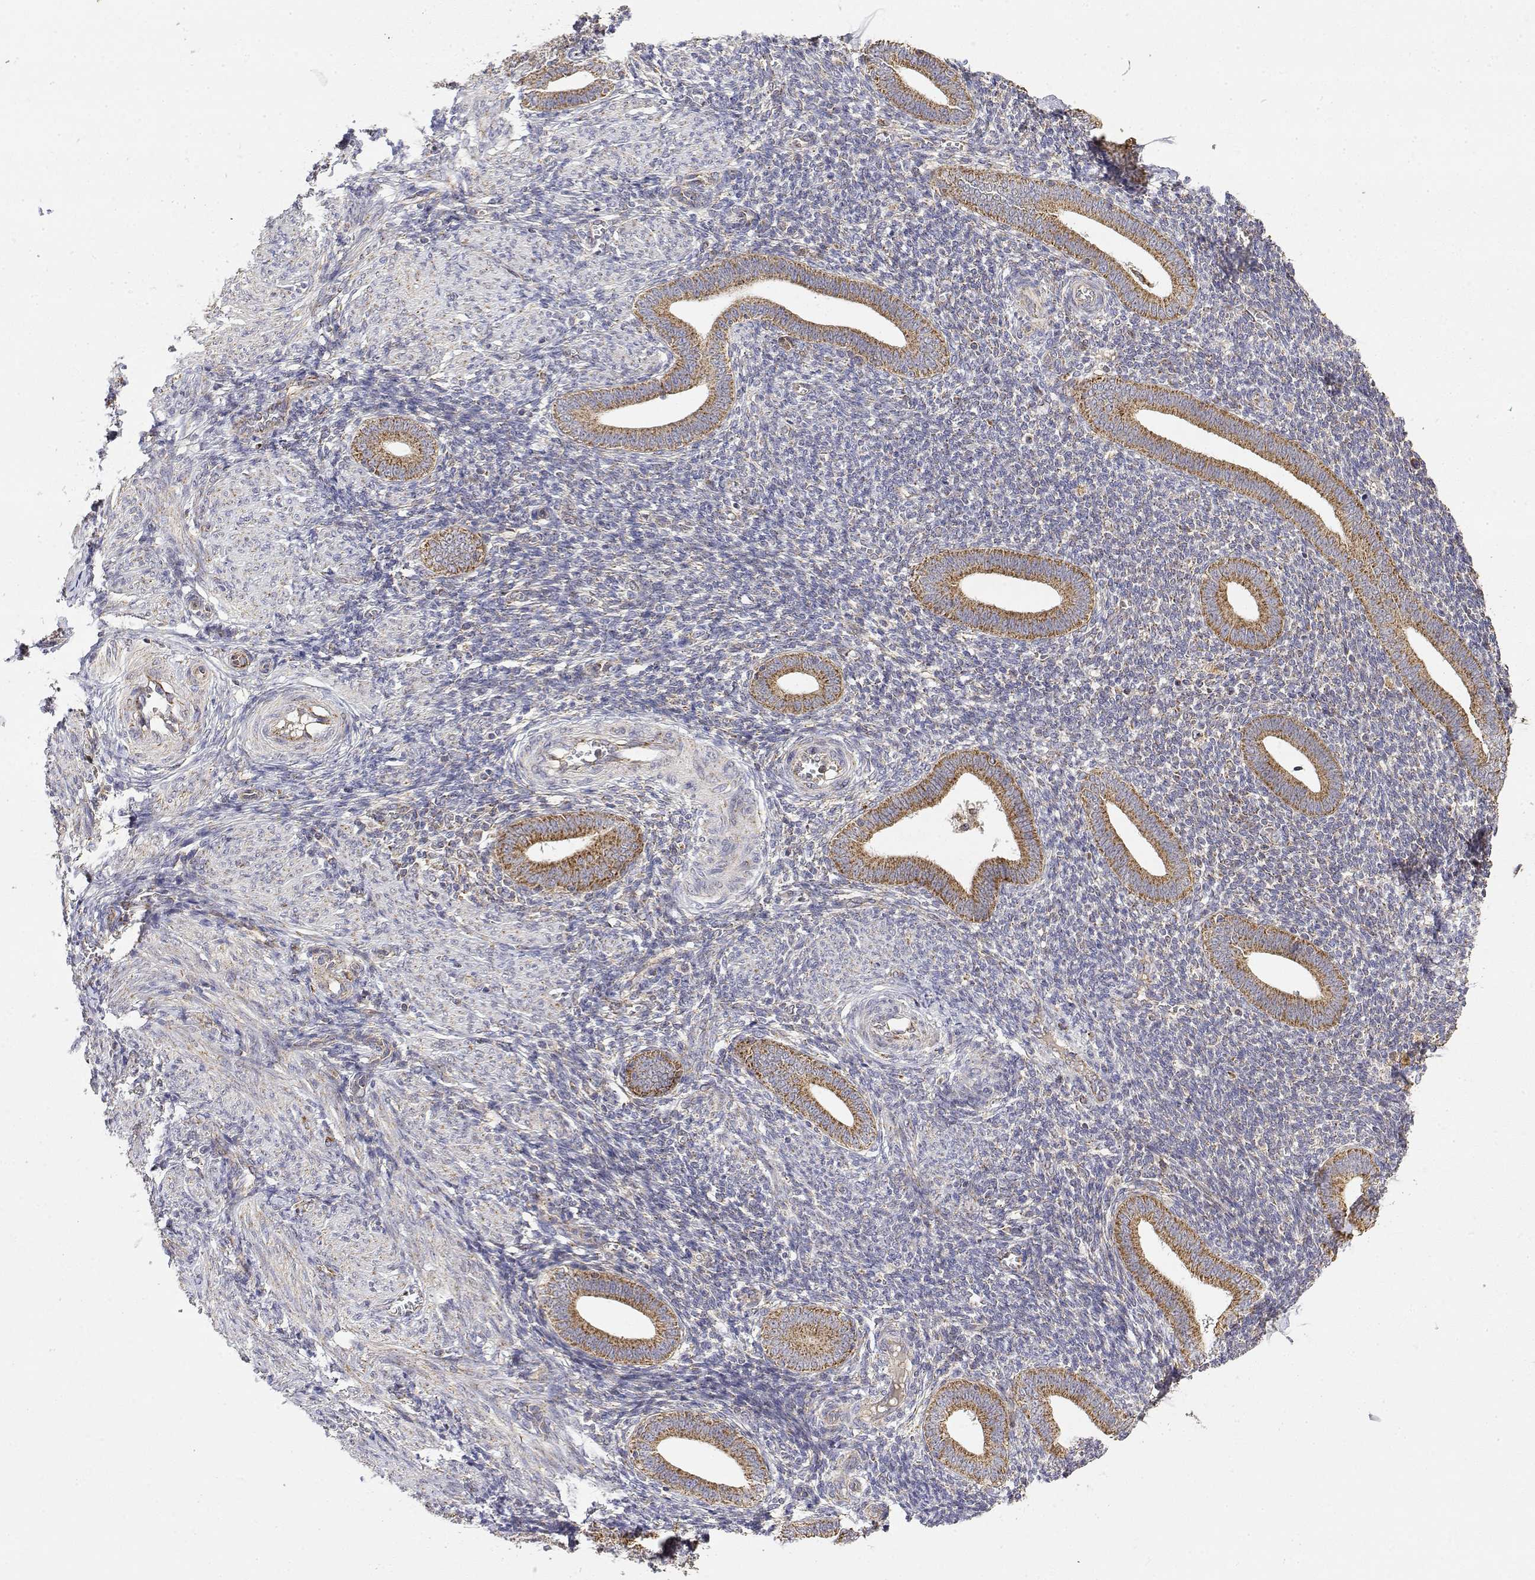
{"staining": {"intensity": "weak", "quantity": "25%-75%", "location": "cytoplasmic/membranous"}, "tissue": "endometrium", "cell_type": "Cells in endometrial stroma", "image_type": "normal", "snomed": [{"axis": "morphology", "description": "Normal tissue, NOS"}, {"axis": "topography", "description": "Endometrium"}], "caption": "Endometrium stained with immunohistochemistry demonstrates weak cytoplasmic/membranous expression in about 25%-75% of cells in endometrial stroma. The protein is stained brown, and the nuclei are stained in blue (DAB IHC with brightfield microscopy, high magnification).", "gene": "GADD45GIP1", "patient": {"sex": "female", "age": 25}}